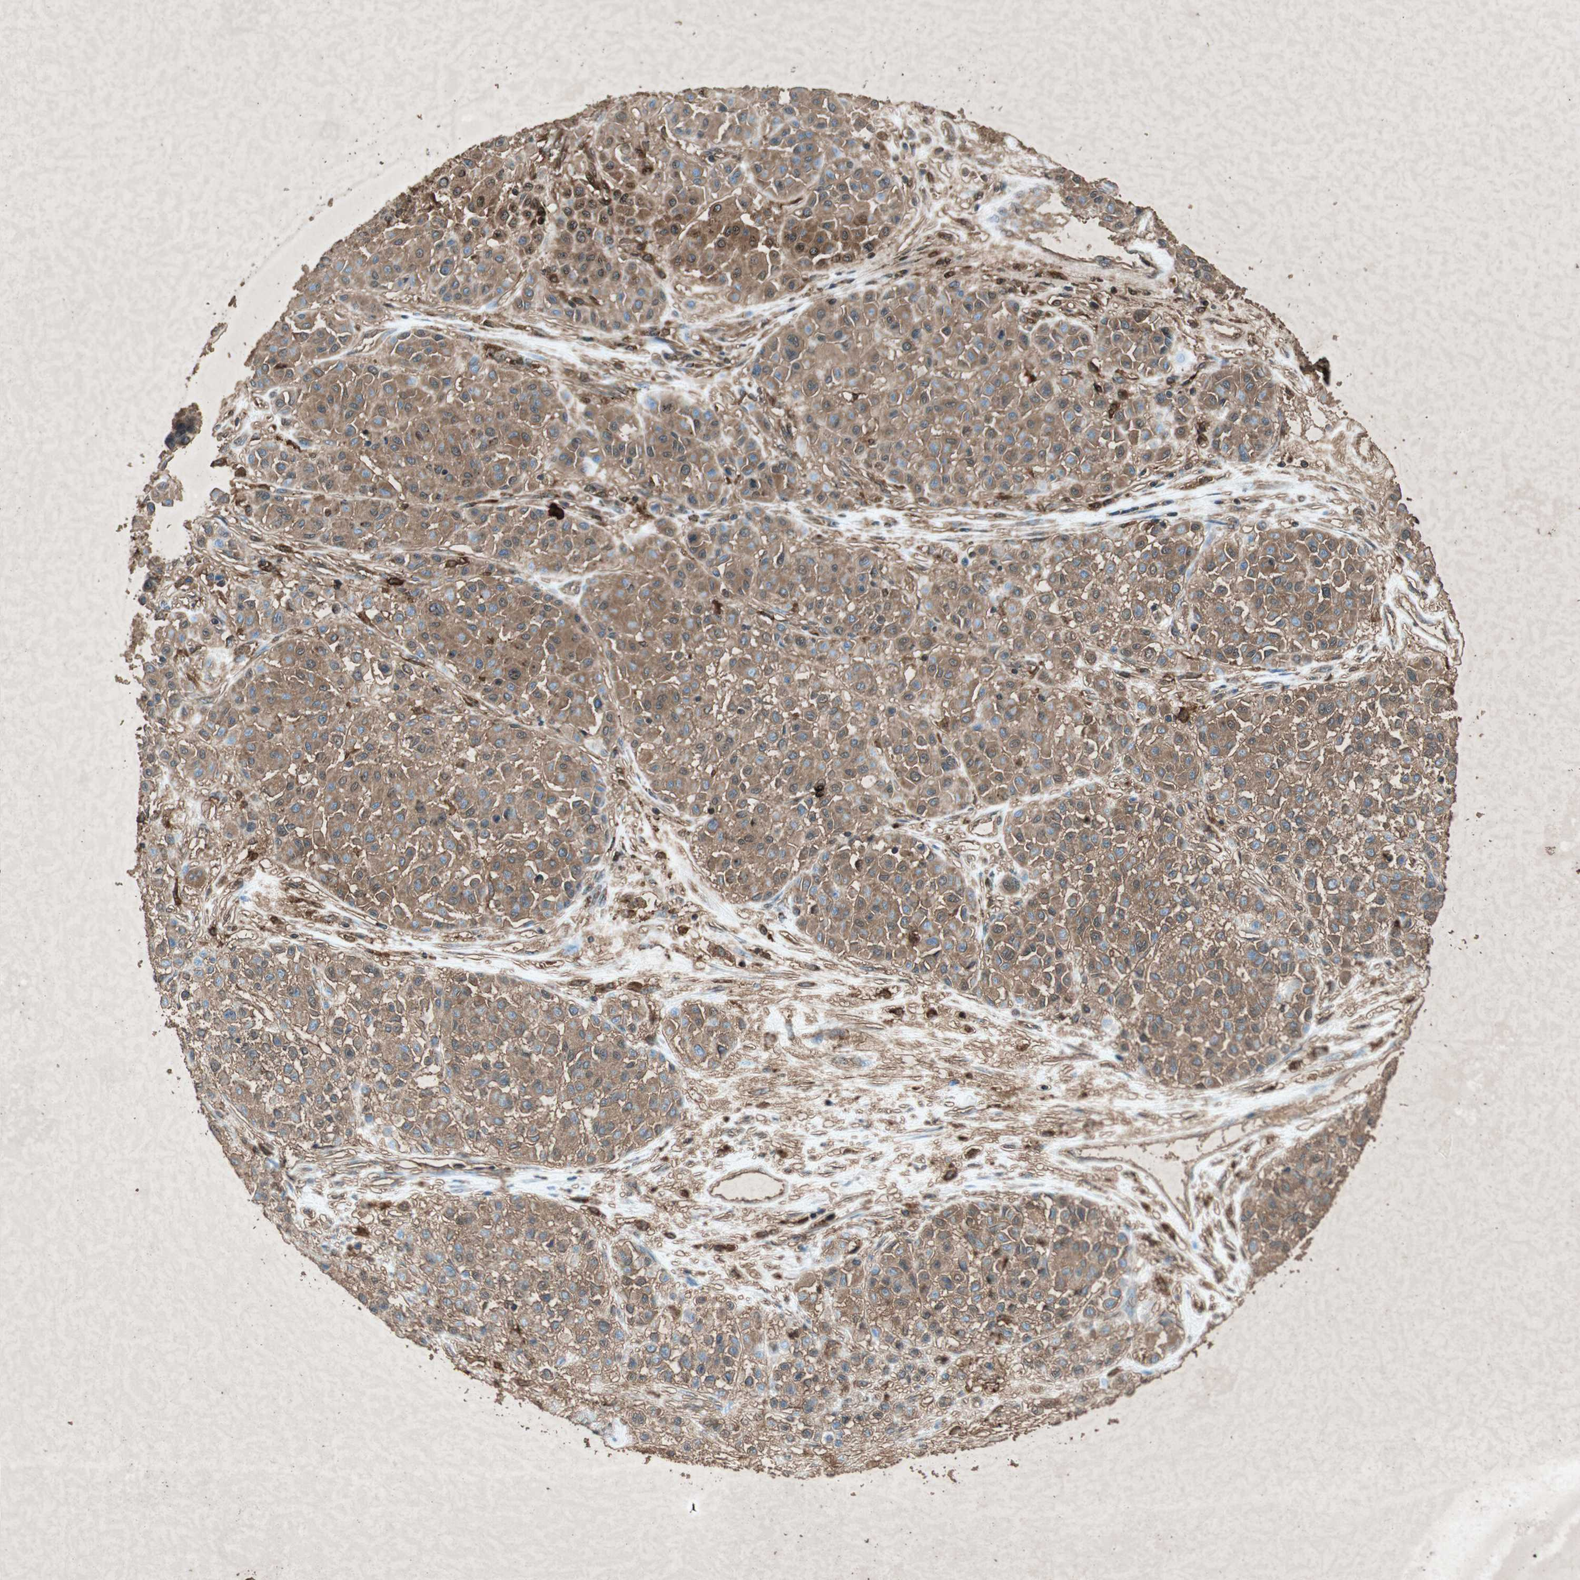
{"staining": {"intensity": "moderate", "quantity": ">75%", "location": "cytoplasmic/membranous"}, "tissue": "melanoma", "cell_type": "Tumor cells", "image_type": "cancer", "snomed": [{"axis": "morphology", "description": "Malignant melanoma, Metastatic site"}, {"axis": "topography", "description": "Soft tissue"}], "caption": "Malignant melanoma (metastatic site) stained with a protein marker reveals moderate staining in tumor cells.", "gene": "TYROBP", "patient": {"sex": "male", "age": 41}}